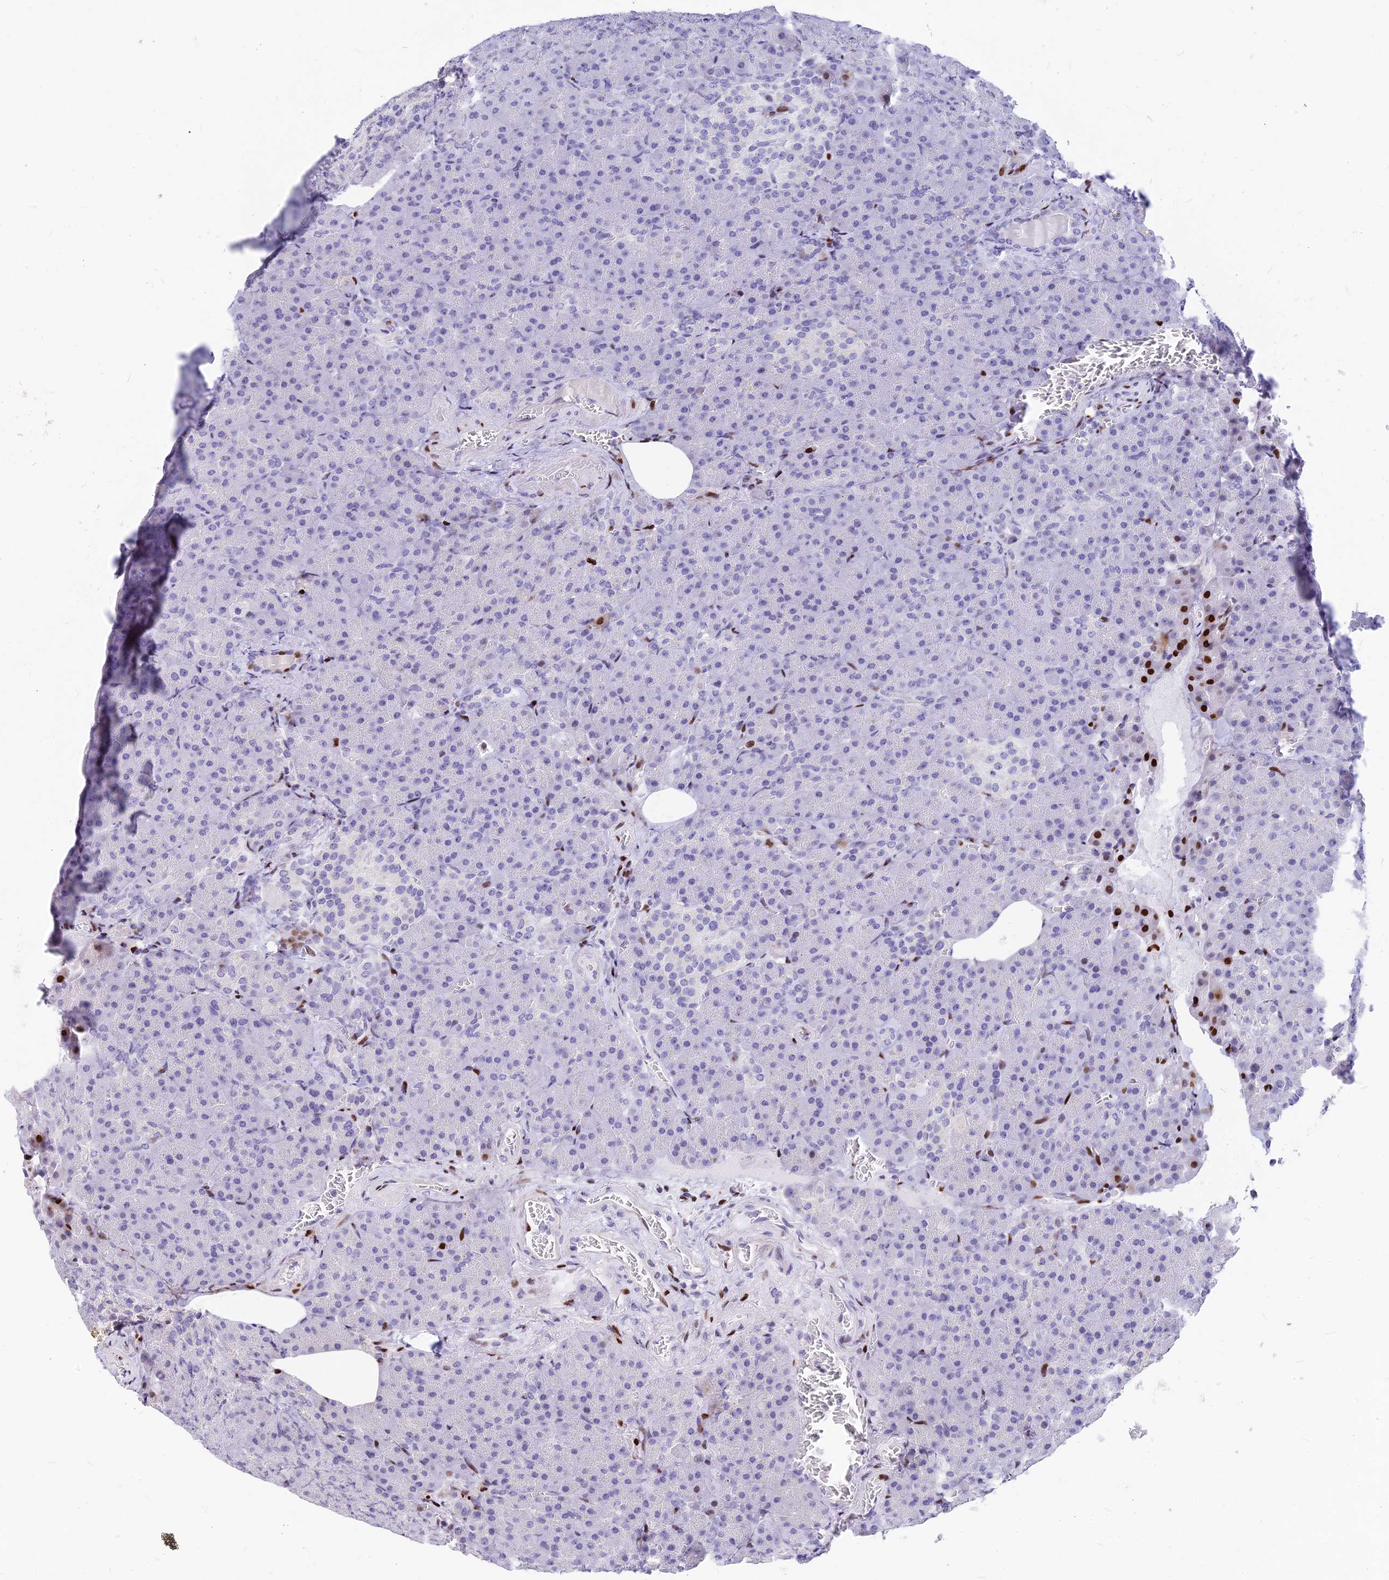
{"staining": {"intensity": "negative", "quantity": "none", "location": "none"}, "tissue": "pancreas", "cell_type": "Exocrine glandular cells", "image_type": "normal", "snomed": [{"axis": "morphology", "description": "Normal tissue, NOS"}, {"axis": "topography", "description": "Pancreas"}], "caption": "A high-resolution histopathology image shows immunohistochemistry staining of unremarkable pancreas, which shows no significant positivity in exocrine glandular cells. (DAB immunohistochemistry, high magnification).", "gene": "PRPS1", "patient": {"sex": "female", "age": 74}}